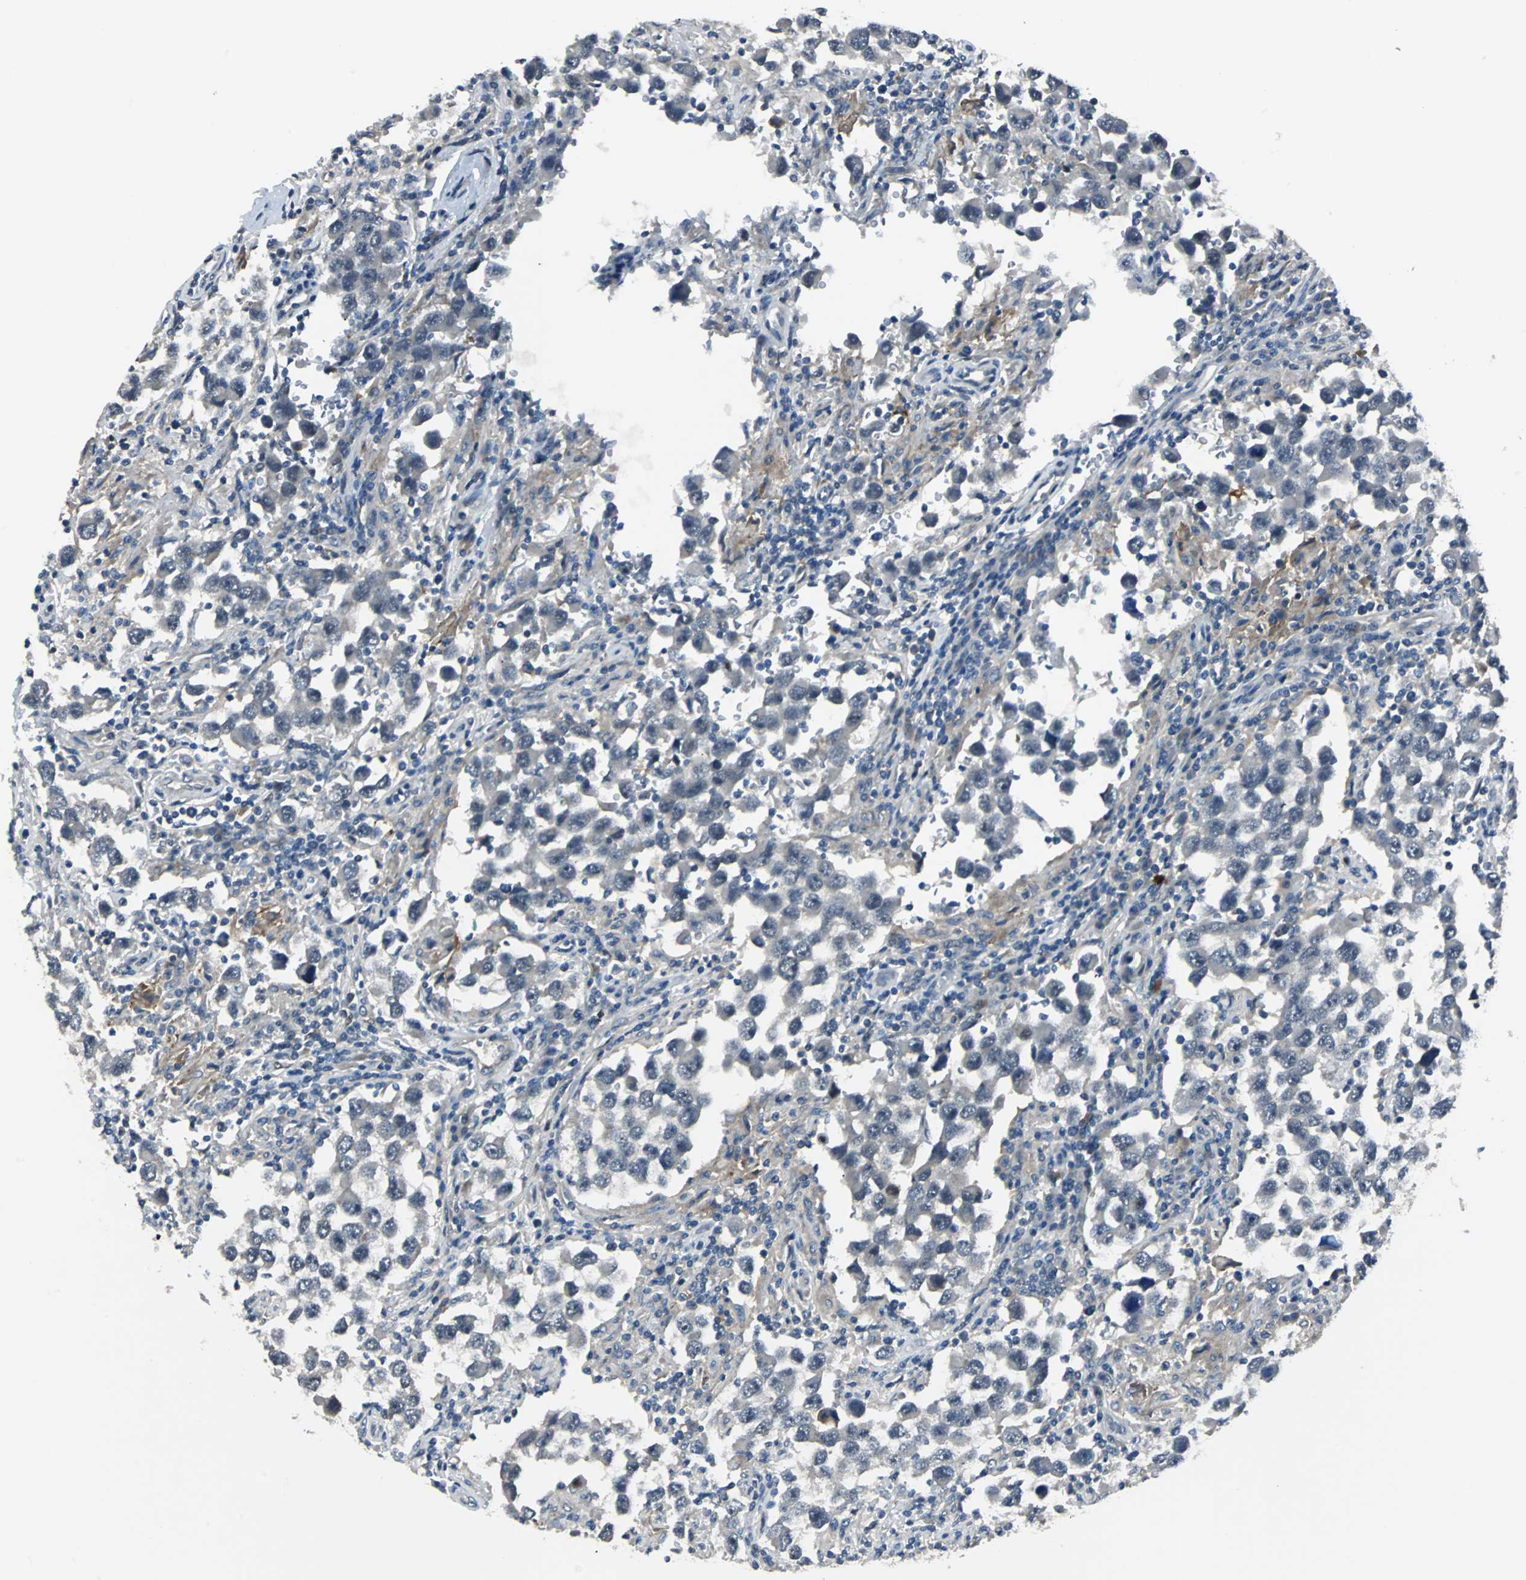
{"staining": {"intensity": "negative", "quantity": "none", "location": "none"}, "tissue": "testis cancer", "cell_type": "Tumor cells", "image_type": "cancer", "snomed": [{"axis": "morphology", "description": "Carcinoma, Embryonal, NOS"}, {"axis": "topography", "description": "Testis"}], "caption": "Immunohistochemical staining of testis cancer exhibits no significant staining in tumor cells.", "gene": "FHL2", "patient": {"sex": "male", "age": 21}}